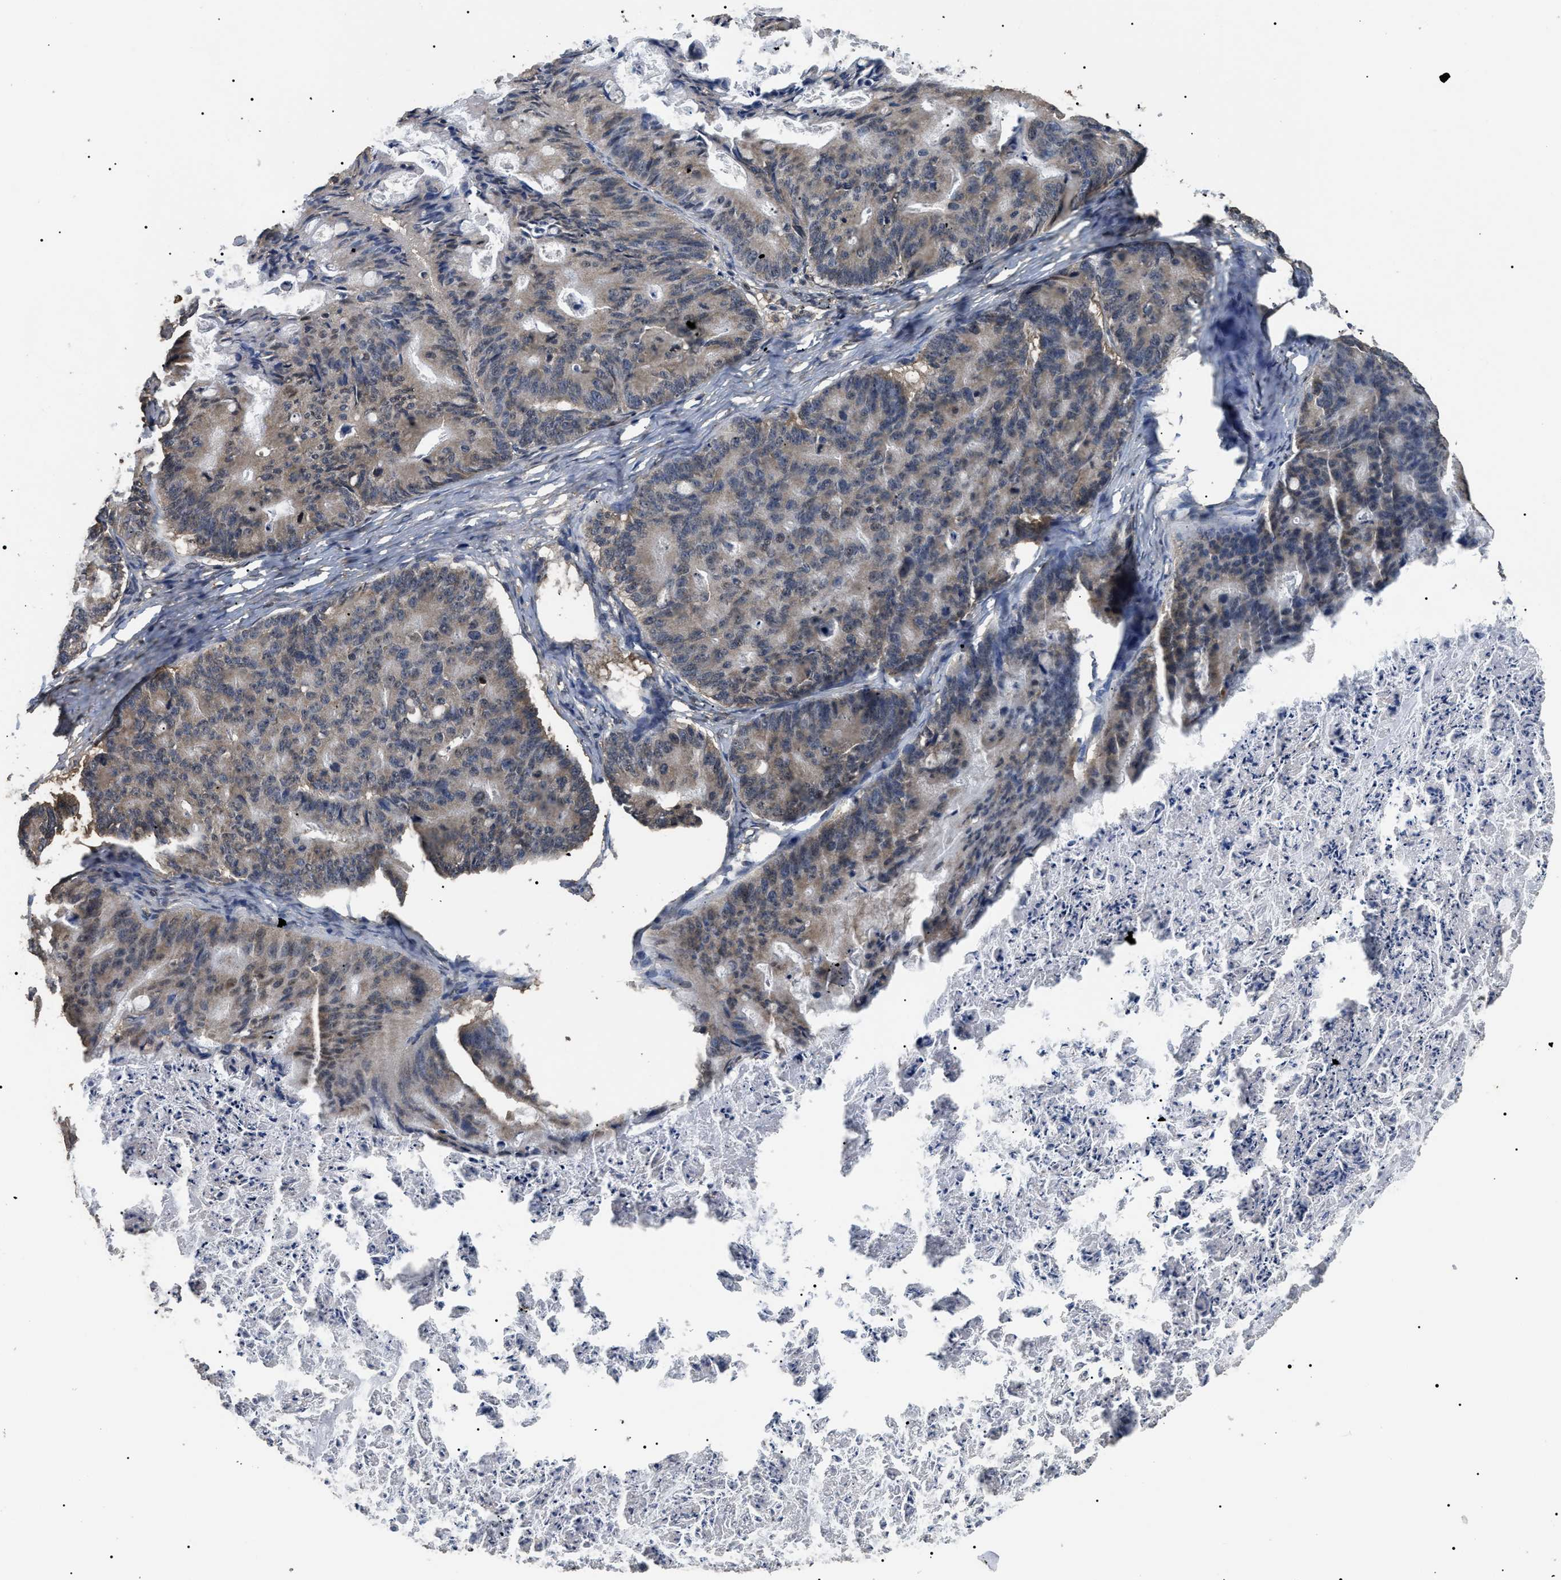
{"staining": {"intensity": "weak", "quantity": ">75%", "location": "cytoplasmic/membranous"}, "tissue": "ovarian cancer", "cell_type": "Tumor cells", "image_type": "cancer", "snomed": [{"axis": "morphology", "description": "Cystadenocarcinoma, mucinous, NOS"}, {"axis": "topography", "description": "Ovary"}], "caption": "The photomicrograph reveals a brown stain indicating the presence of a protein in the cytoplasmic/membranous of tumor cells in ovarian cancer. Nuclei are stained in blue.", "gene": "PSMD8", "patient": {"sex": "female", "age": 36}}